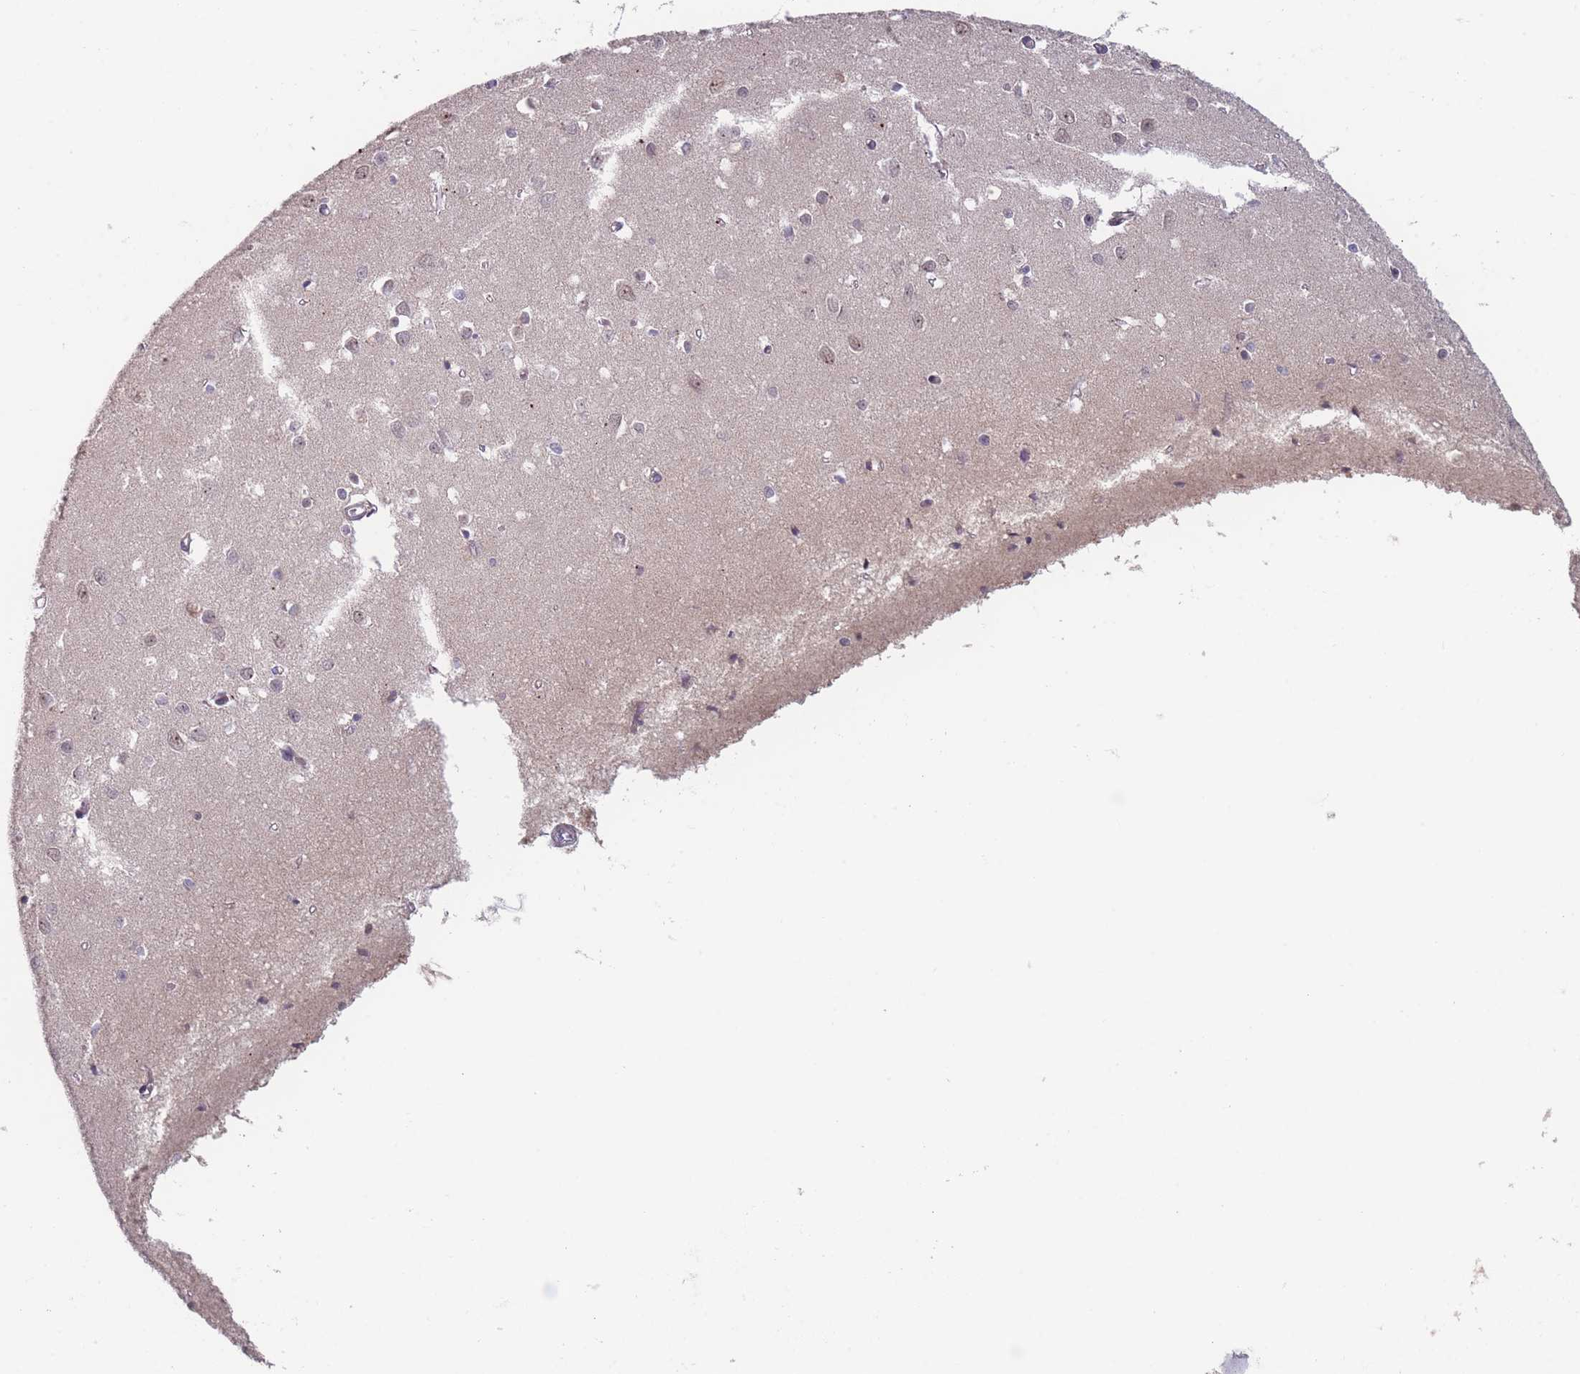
{"staining": {"intensity": "negative", "quantity": "none", "location": "none"}, "tissue": "cerebral cortex", "cell_type": "Endothelial cells", "image_type": "normal", "snomed": [{"axis": "morphology", "description": "Normal tissue, NOS"}, {"axis": "topography", "description": "Cerebral cortex"}], "caption": "Immunohistochemistry (IHC) histopathology image of normal cerebral cortex stained for a protein (brown), which reveals no expression in endothelial cells. (DAB IHC with hematoxylin counter stain).", "gene": "TMEM232", "patient": {"sex": "female", "age": 64}}